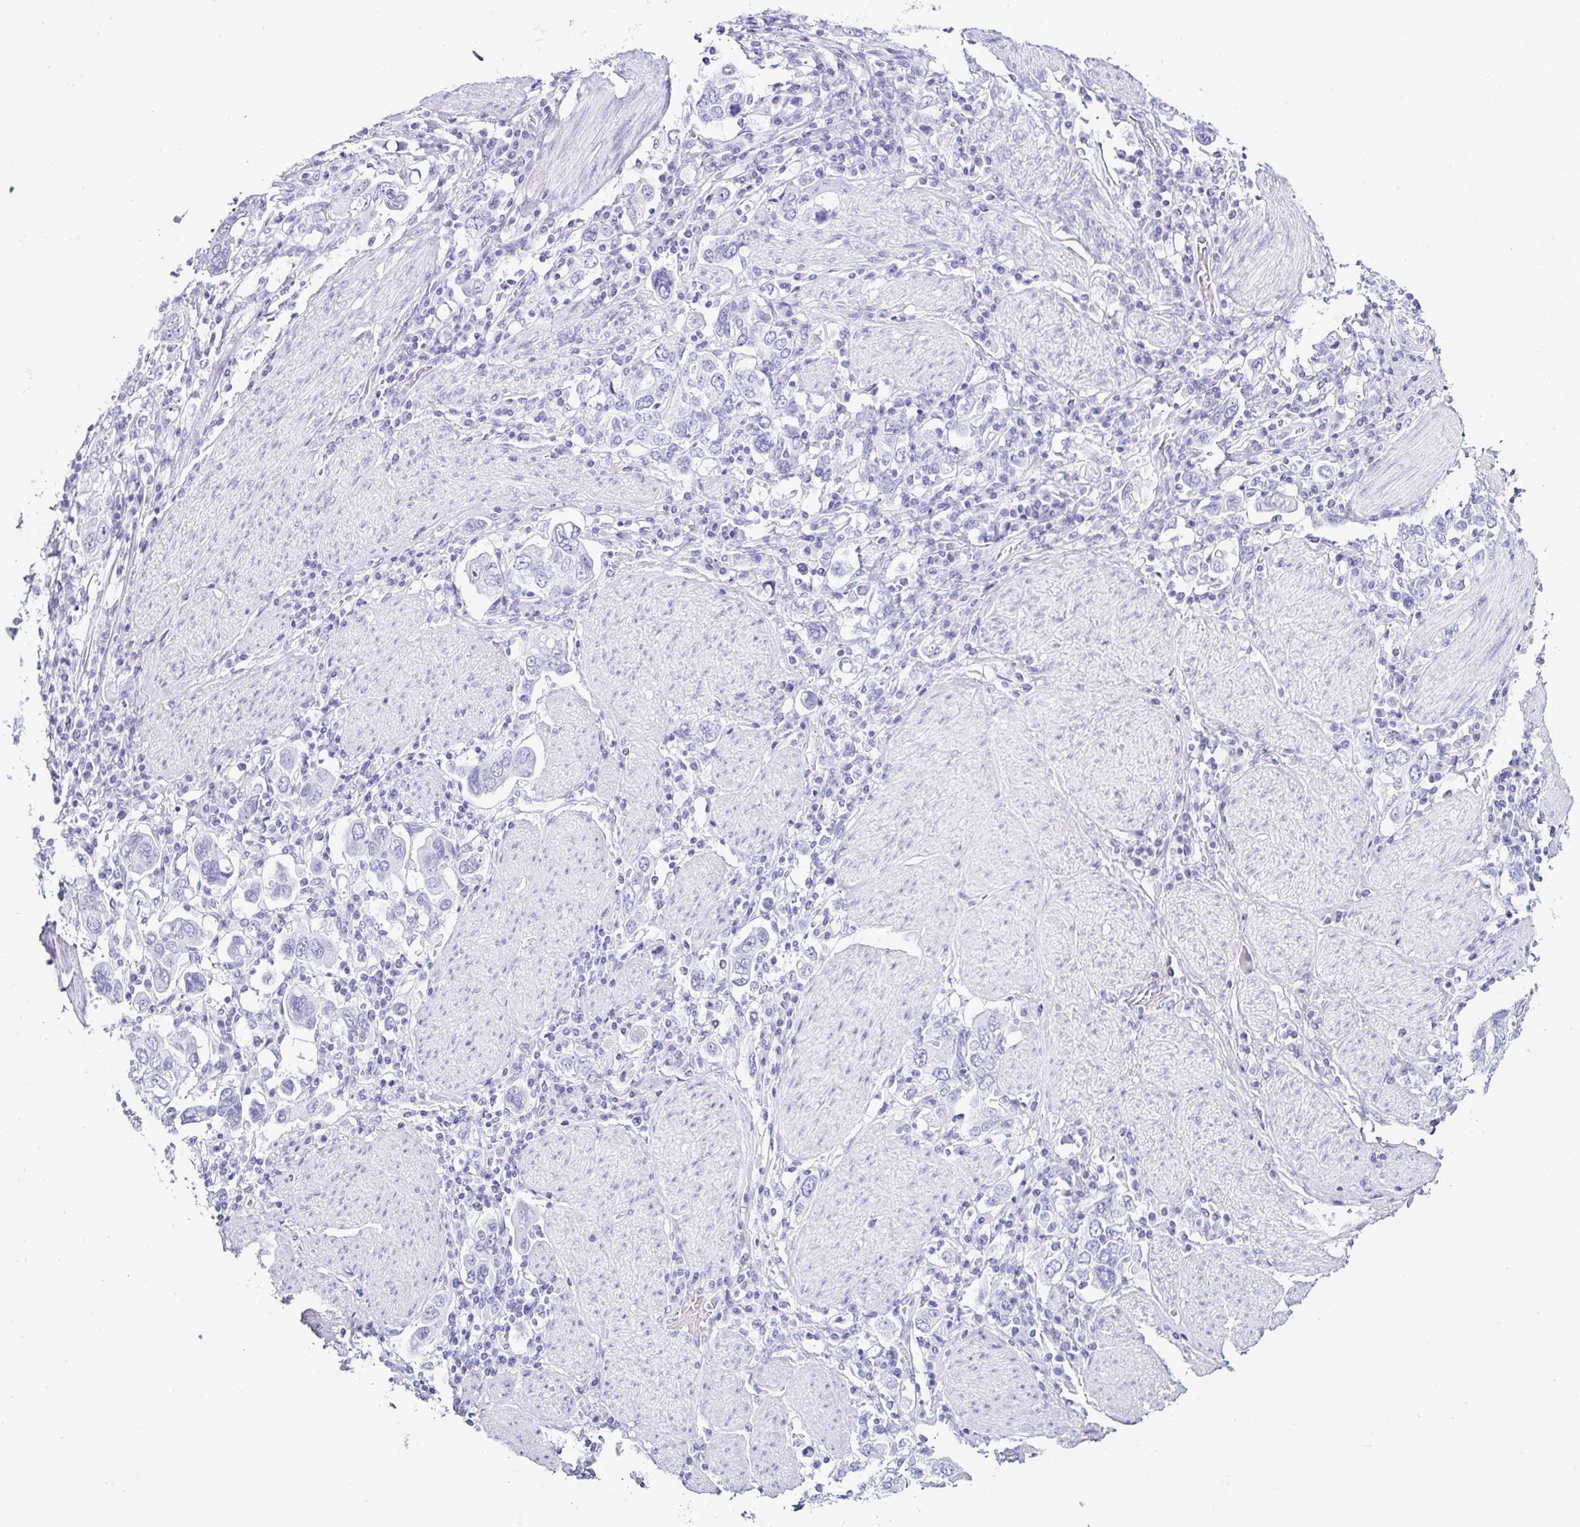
{"staining": {"intensity": "negative", "quantity": "none", "location": "none"}, "tissue": "stomach cancer", "cell_type": "Tumor cells", "image_type": "cancer", "snomed": [{"axis": "morphology", "description": "Adenocarcinoma, NOS"}, {"axis": "topography", "description": "Stomach, upper"}], "caption": "Micrograph shows no significant protein expression in tumor cells of stomach cancer.", "gene": "SERPINB3", "patient": {"sex": "male", "age": 62}}